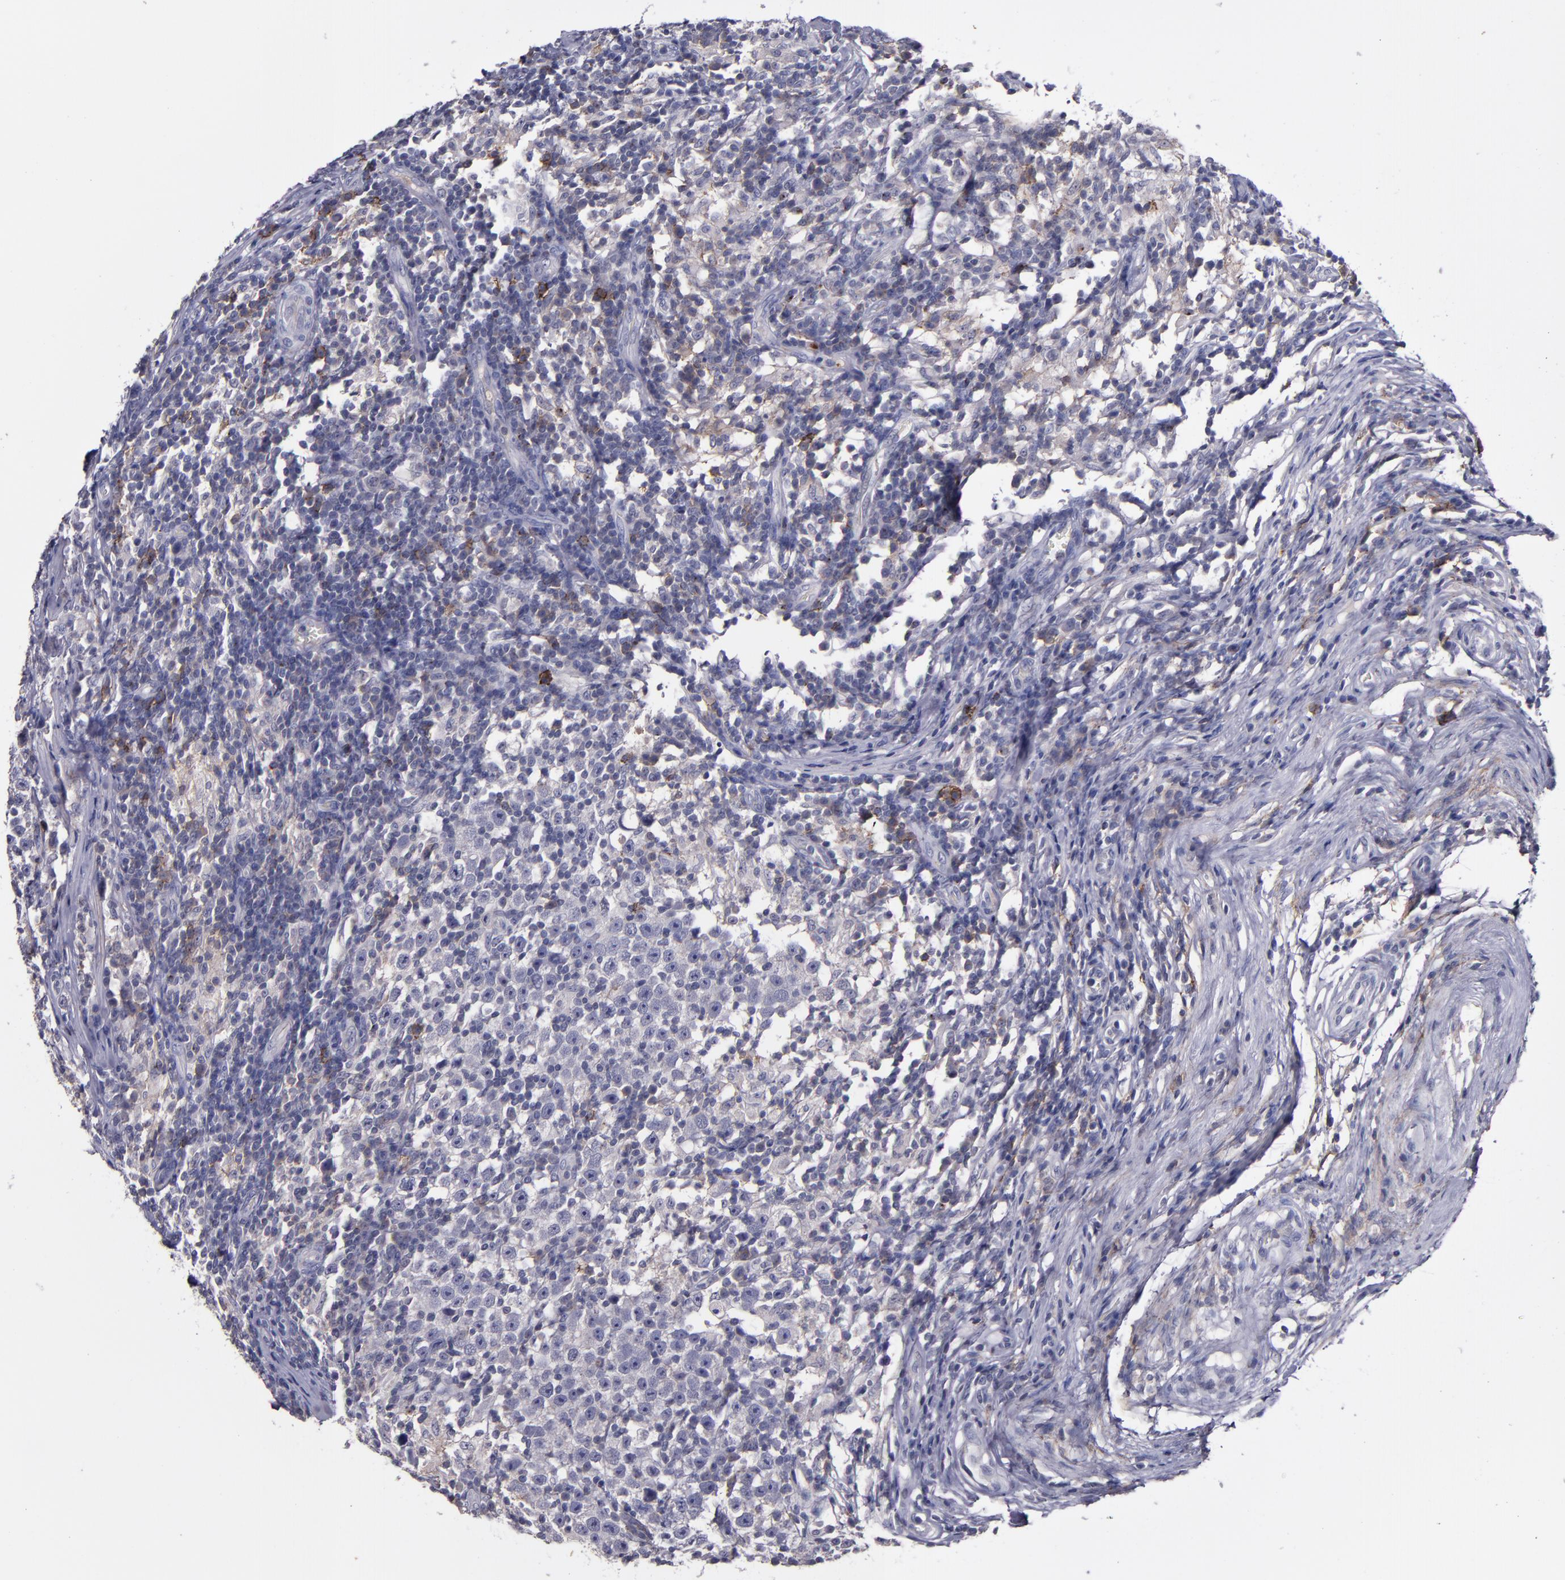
{"staining": {"intensity": "strong", "quantity": "<25%", "location": "cytoplasmic/membranous"}, "tissue": "testis cancer", "cell_type": "Tumor cells", "image_type": "cancer", "snomed": [{"axis": "morphology", "description": "Seminoma, NOS"}, {"axis": "topography", "description": "Testis"}], "caption": "Human testis seminoma stained with a brown dye shows strong cytoplasmic/membranous positive staining in about <25% of tumor cells.", "gene": "MFGE8", "patient": {"sex": "male", "age": 43}}